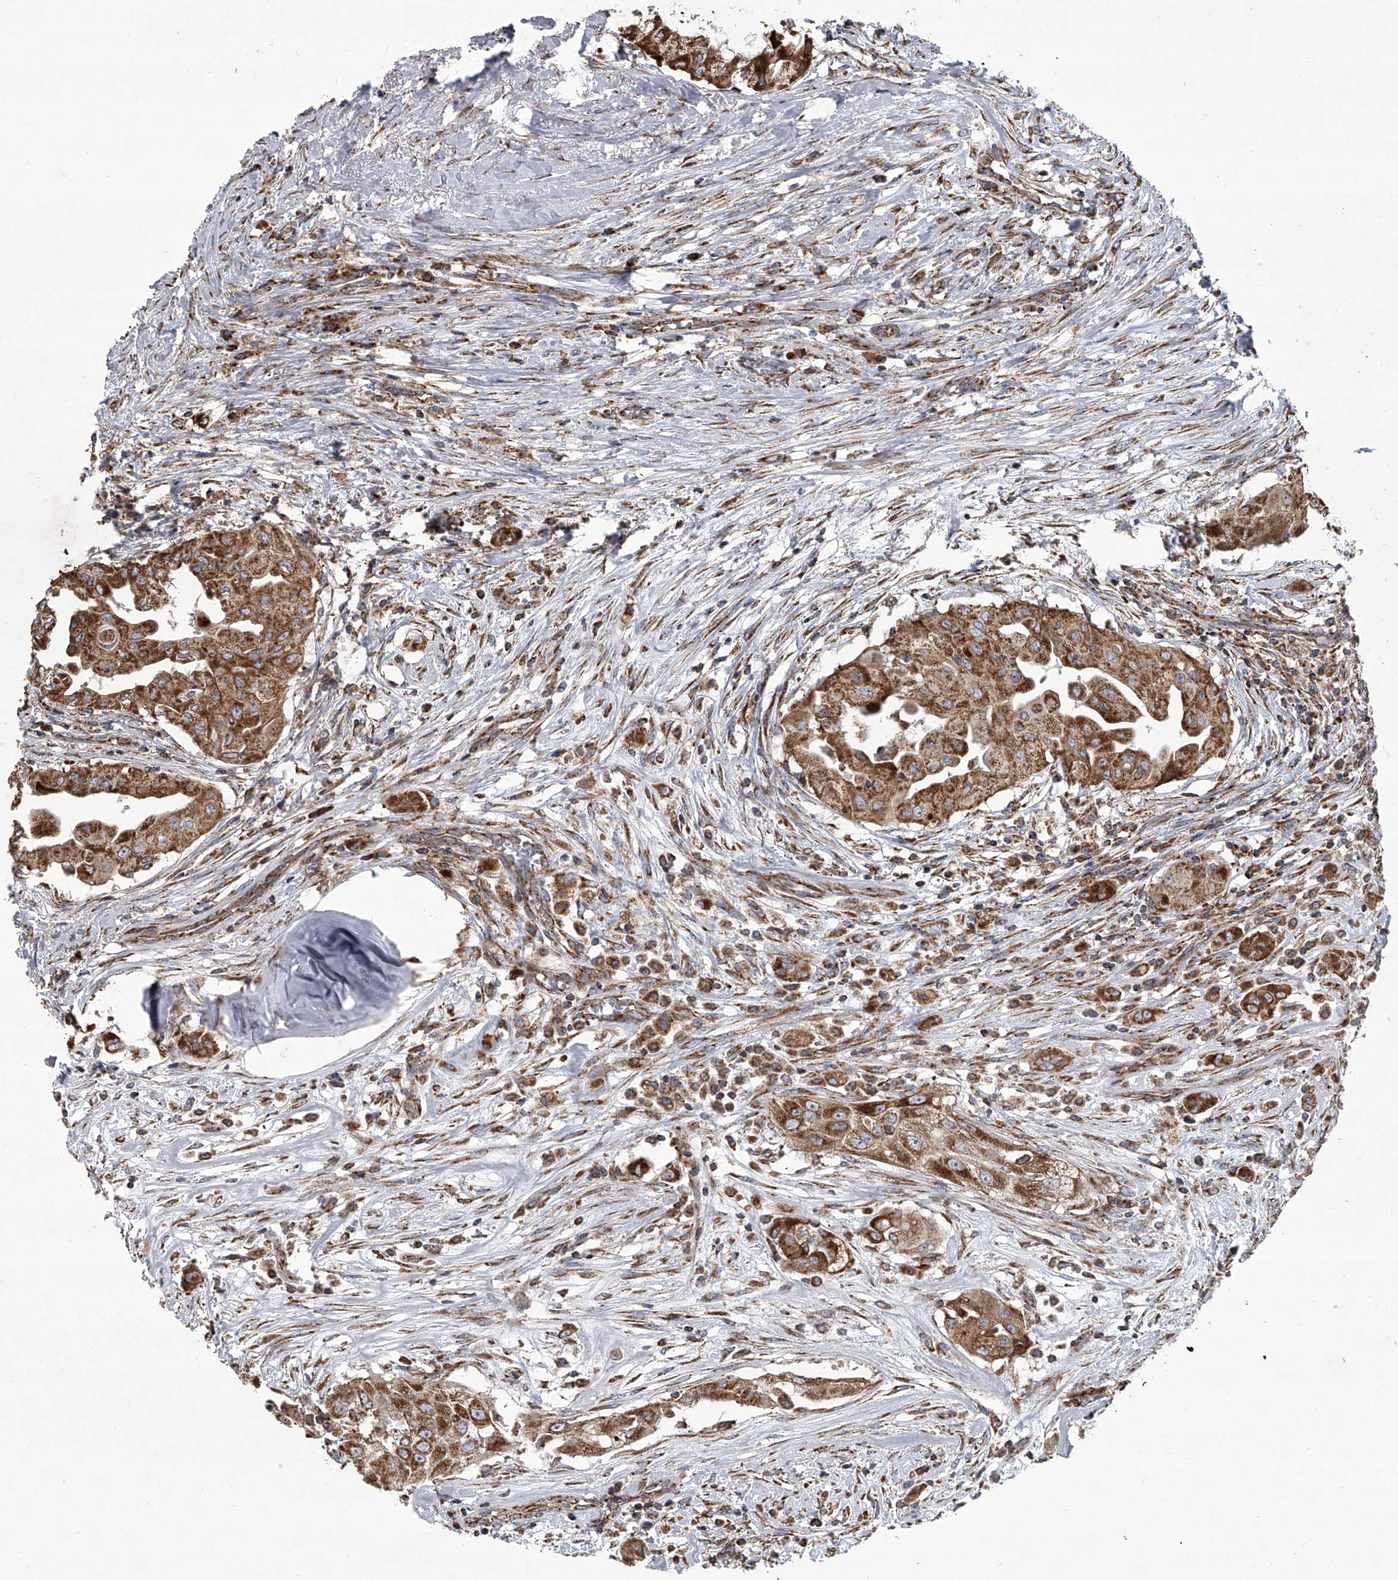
{"staining": {"intensity": "strong", "quantity": ">75%", "location": "cytoplasmic/membranous"}, "tissue": "thyroid cancer", "cell_type": "Tumor cells", "image_type": "cancer", "snomed": [{"axis": "morphology", "description": "Papillary adenocarcinoma, NOS"}, {"axis": "topography", "description": "Thyroid gland"}], "caption": "Papillary adenocarcinoma (thyroid) stained with DAB immunohistochemistry reveals high levels of strong cytoplasmic/membranous expression in approximately >75% of tumor cells.", "gene": "ZC3H15", "patient": {"sex": "female", "age": 59}}